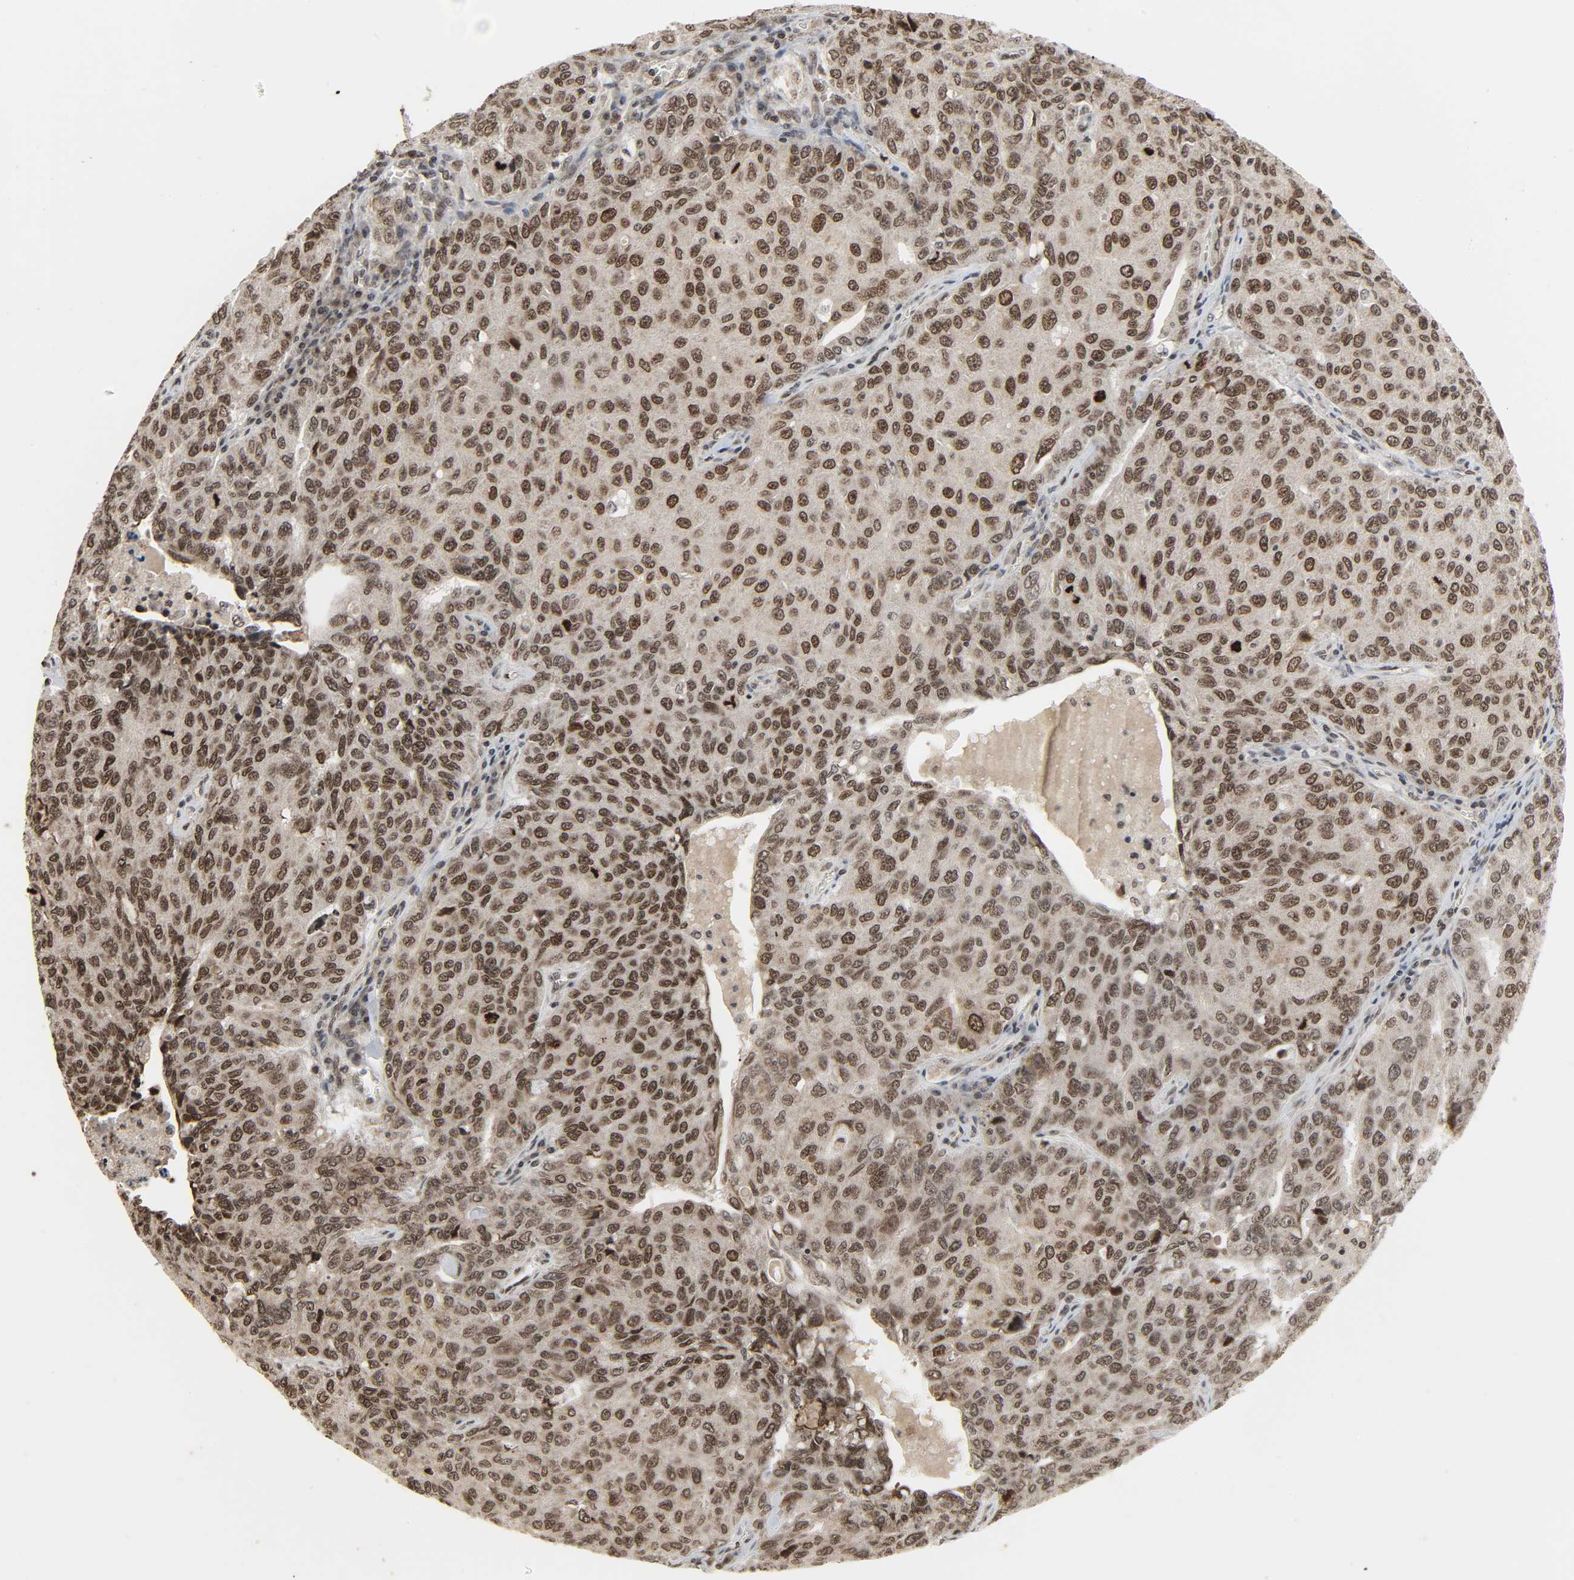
{"staining": {"intensity": "moderate", "quantity": ">75%", "location": "nuclear"}, "tissue": "ovarian cancer", "cell_type": "Tumor cells", "image_type": "cancer", "snomed": [{"axis": "morphology", "description": "Carcinoma, endometroid"}, {"axis": "topography", "description": "Ovary"}], "caption": "High-magnification brightfield microscopy of endometroid carcinoma (ovarian) stained with DAB (3,3'-diaminobenzidine) (brown) and counterstained with hematoxylin (blue). tumor cells exhibit moderate nuclear expression is identified in approximately>75% of cells. The protein of interest is stained brown, and the nuclei are stained in blue (DAB IHC with brightfield microscopy, high magnification).", "gene": "XRCC1", "patient": {"sex": "female", "age": 62}}